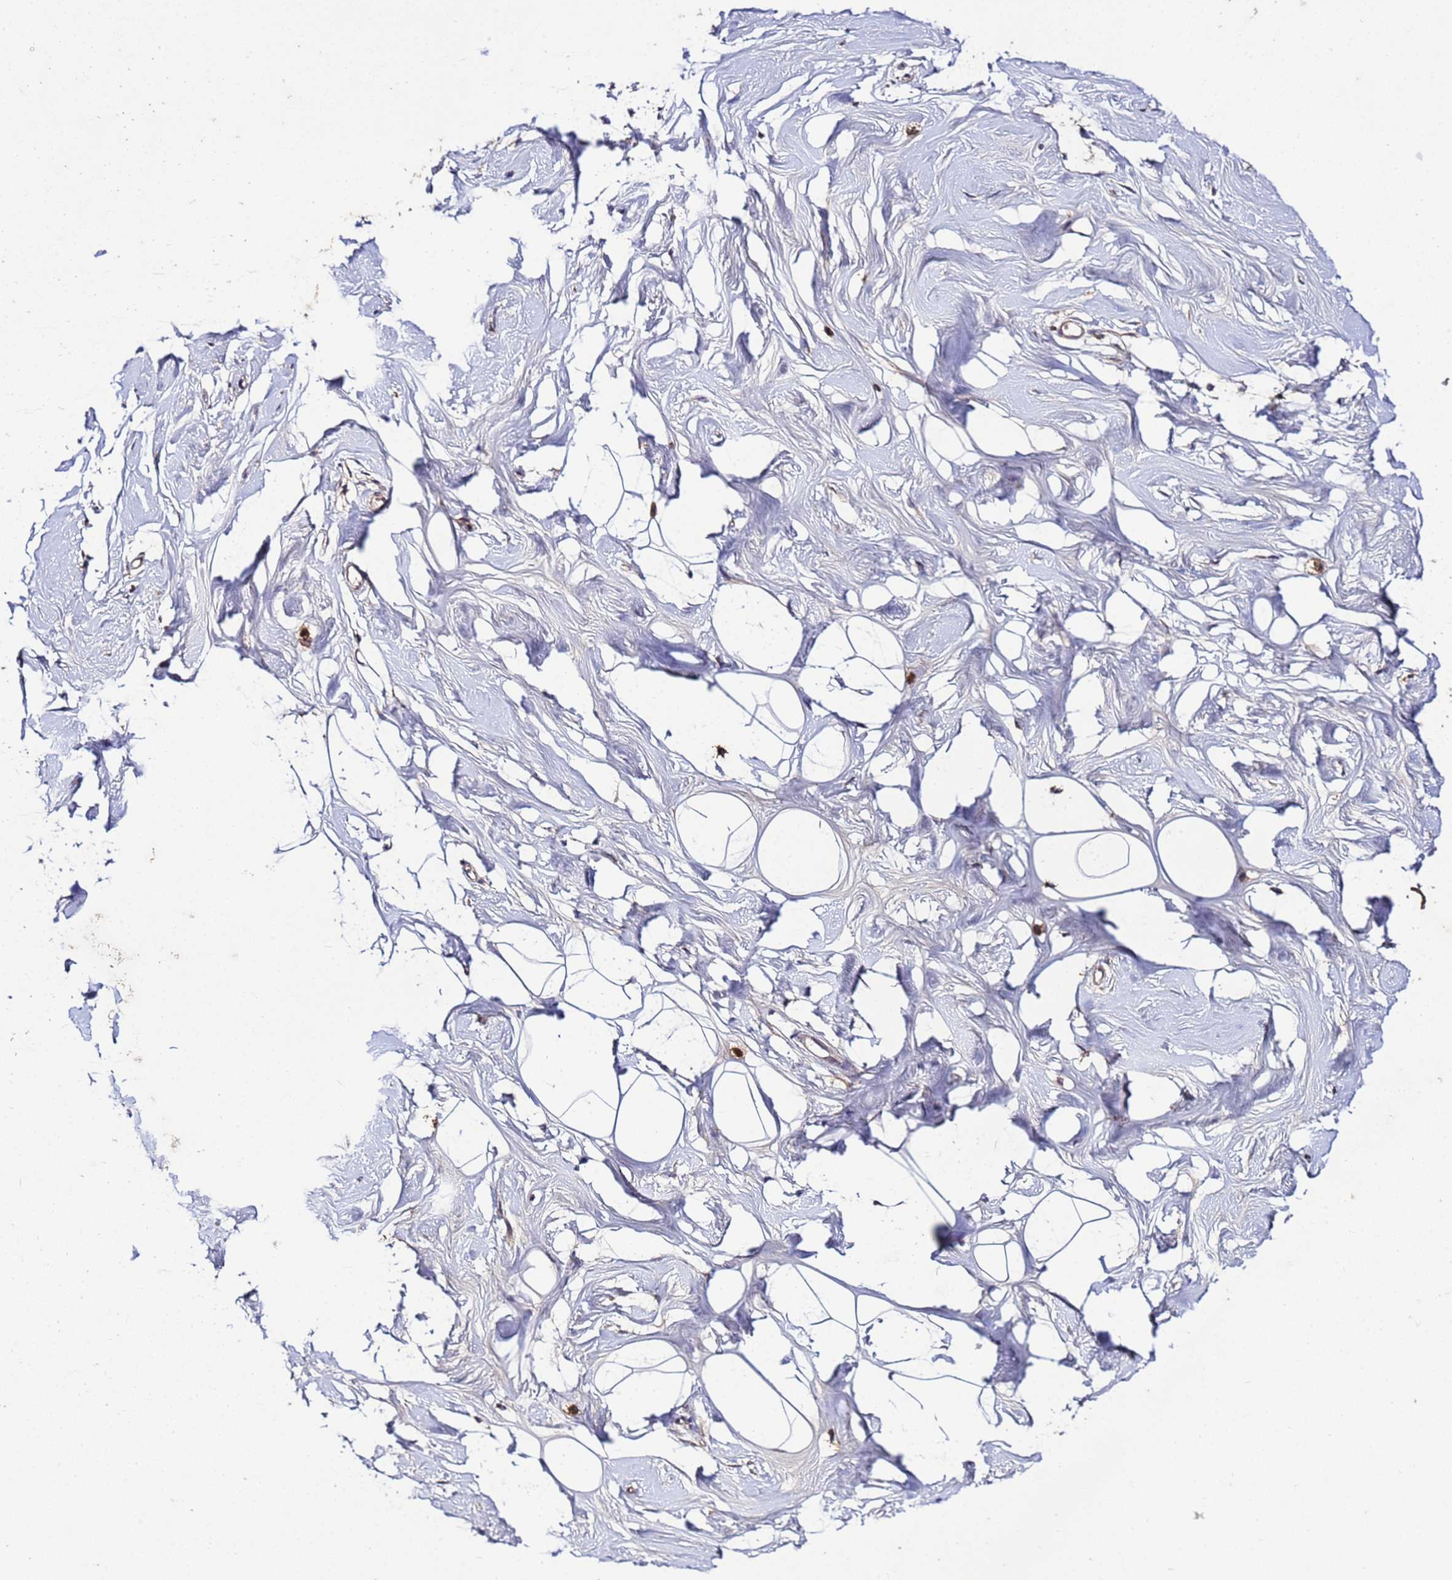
{"staining": {"intensity": "negative", "quantity": "none", "location": "none"}, "tissue": "breast", "cell_type": "Adipocytes", "image_type": "normal", "snomed": [{"axis": "morphology", "description": "Normal tissue, NOS"}, {"axis": "morphology", "description": "Adenoma, NOS"}, {"axis": "topography", "description": "Breast"}], "caption": "Immunohistochemical staining of normal breast reveals no significant positivity in adipocytes.", "gene": "GSPT2", "patient": {"sex": "female", "age": 23}}